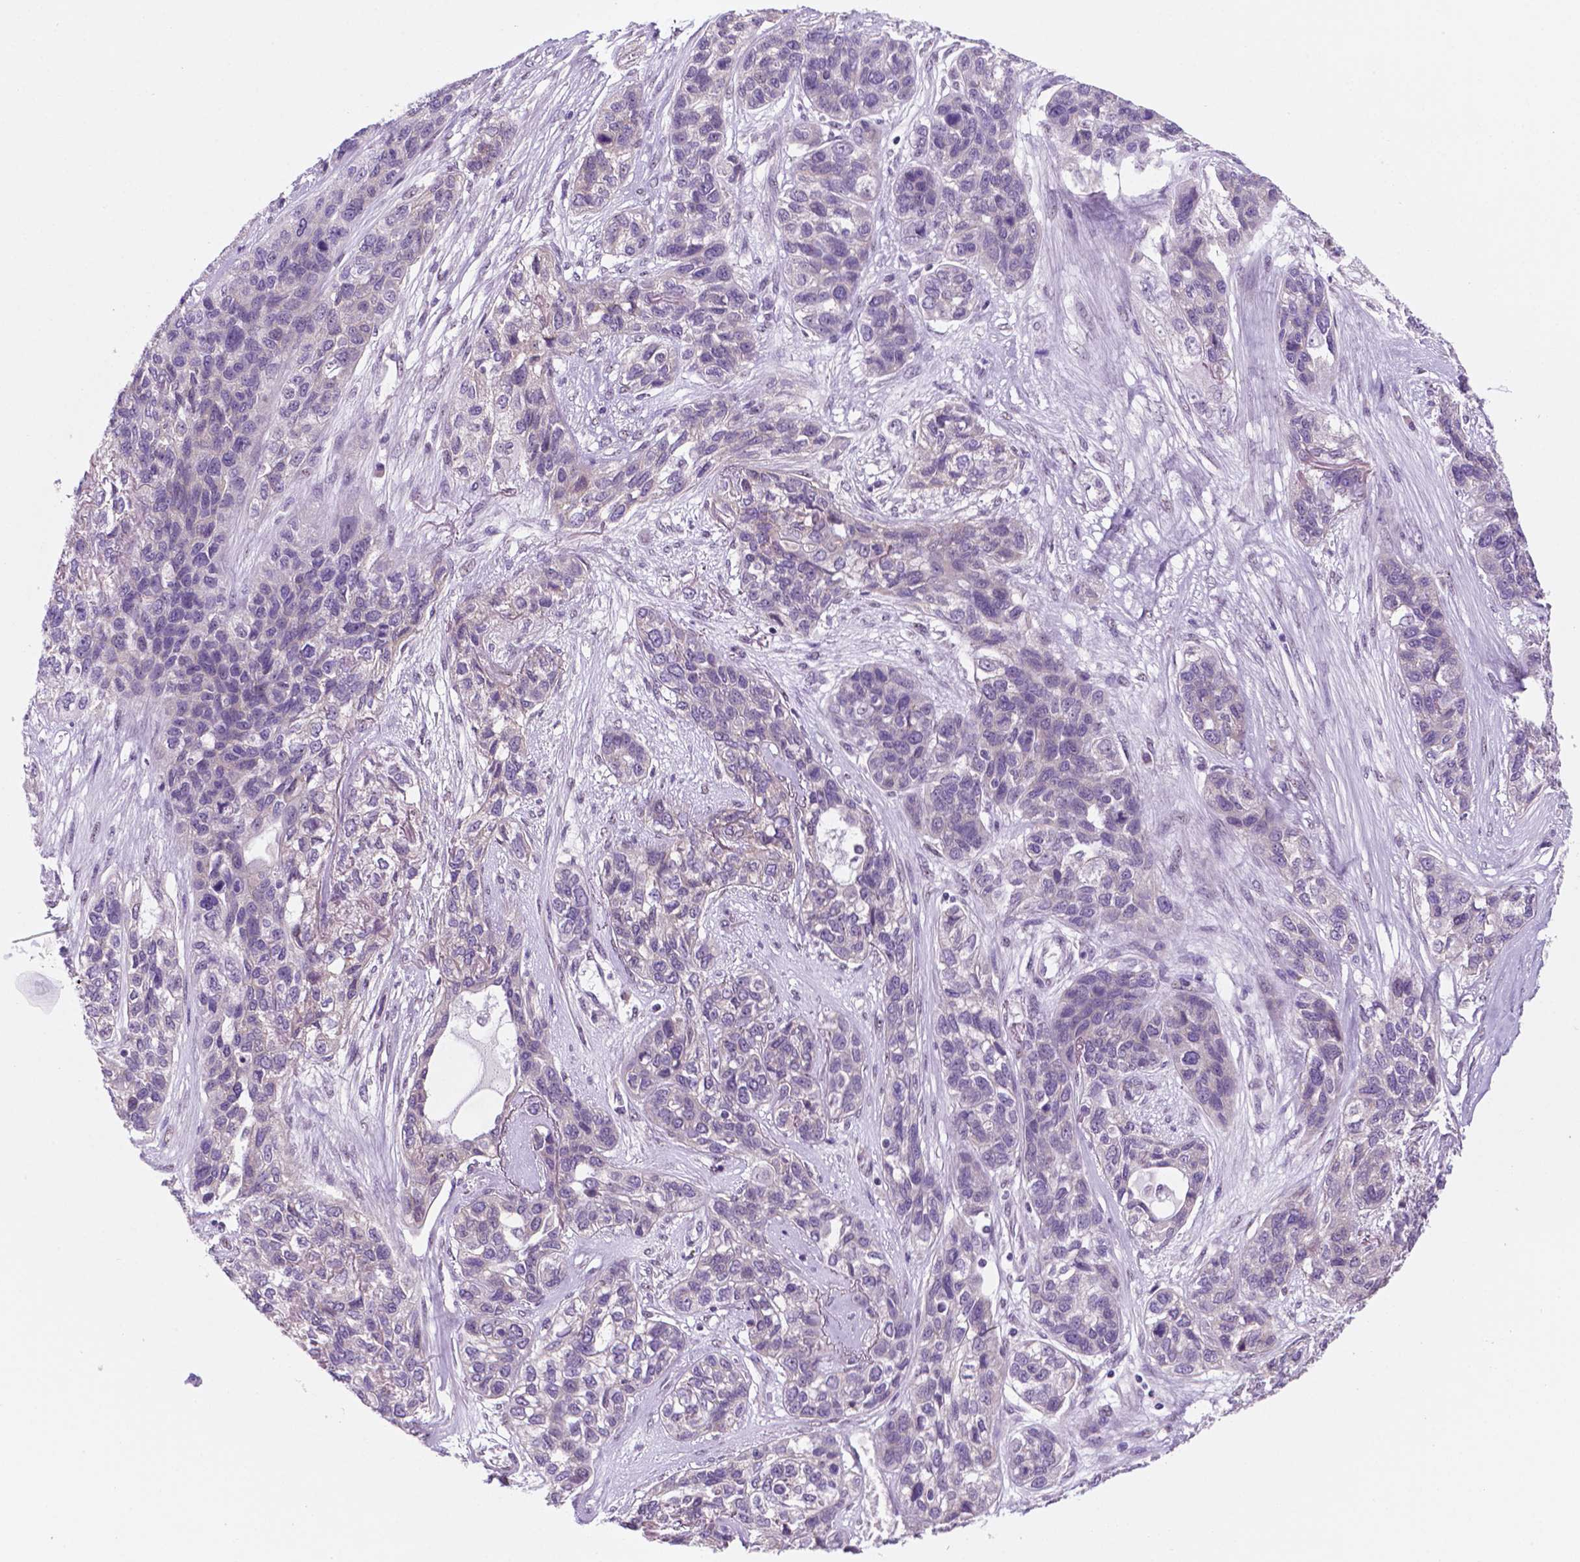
{"staining": {"intensity": "negative", "quantity": "none", "location": "none"}, "tissue": "lung cancer", "cell_type": "Tumor cells", "image_type": "cancer", "snomed": [{"axis": "morphology", "description": "Squamous cell carcinoma, NOS"}, {"axis": "topography", "description": "Lung"}], "caption": "A photomicrograph of human lung squamous cell carcinoma is negative for staining in tumor cells.", "gene": "C18orf21", "patient": {"sex": "female", "age": 70}}